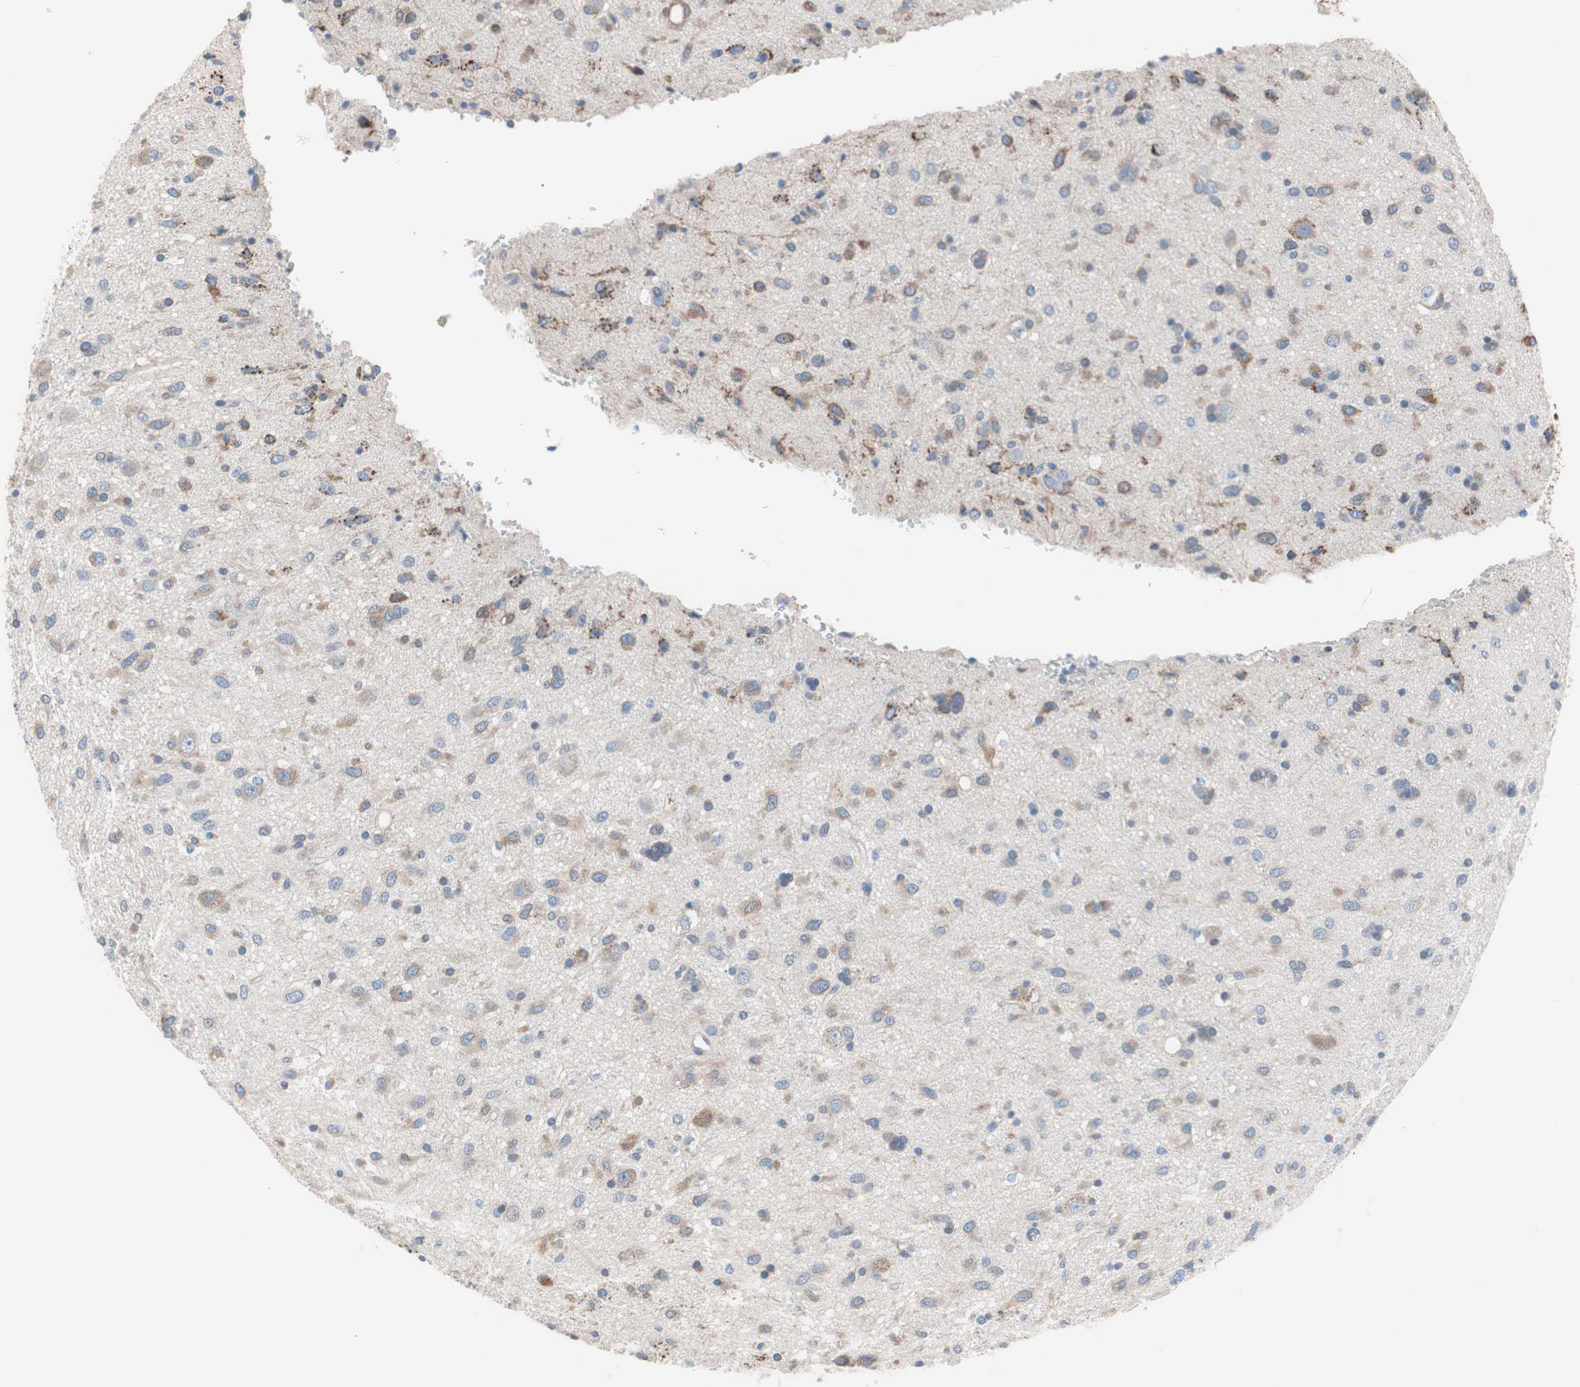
{"staining": {"intensity": "moderate", "quantity": "<25%", "location": "cytoplasmic/membranous"}, "tissue": "glioma", "cell_type": "Tumor cells", "image_type": "cancer", "snomed": [{"axis": "morphology", "description": "Glioma, malignant, Low grade"}, {"axis": "topography", "description": "Brain"}], "caption": "Moderate cytoplasmic/membranous expression for a protein is present in about <25% of tumor cells of malignant low-grade glioma using immunohistochemistry.", "gene": "SLC27A4", "patient": {"sex": "male", "age": 77}}